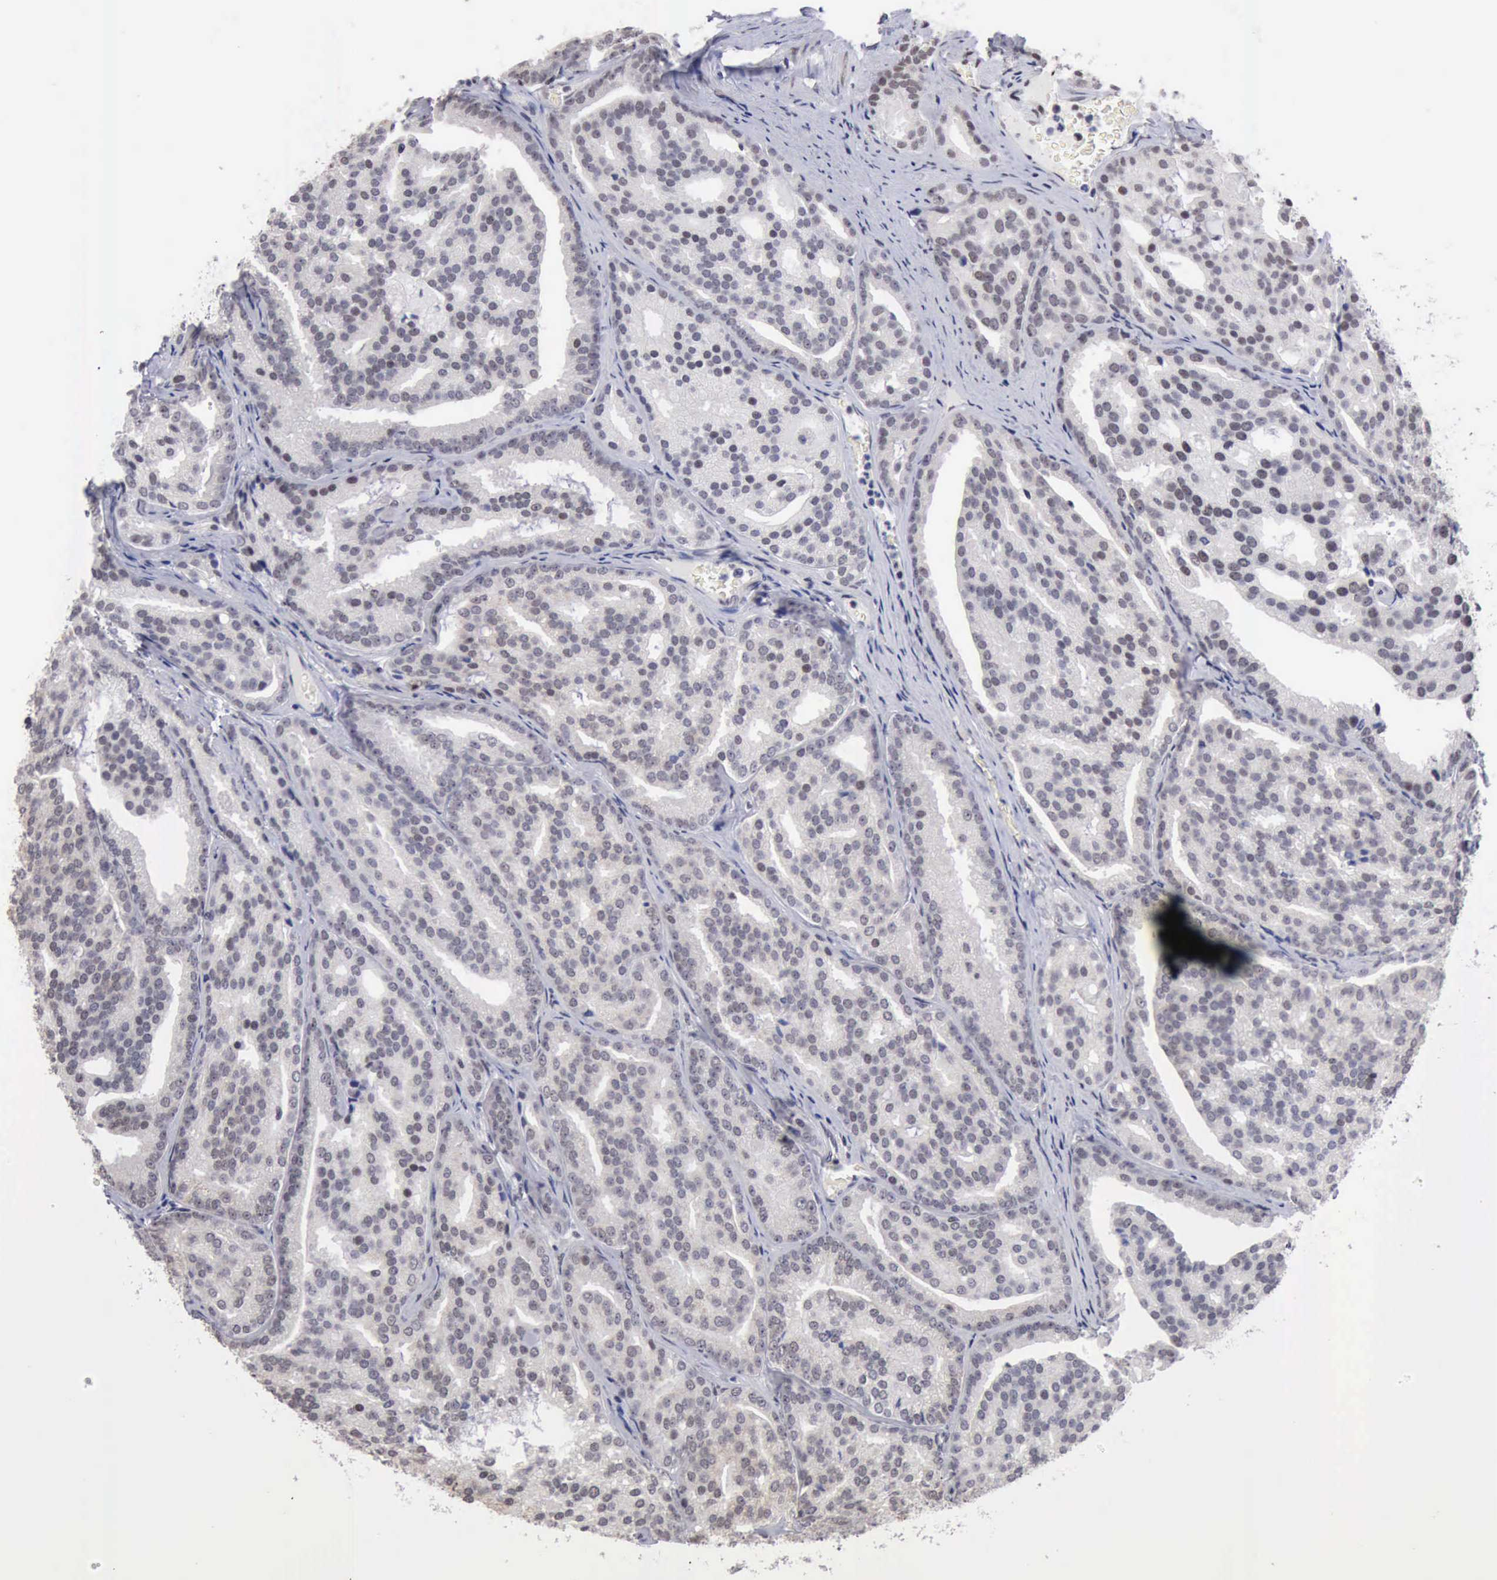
{"staining": {"intensity": "weak", "quantity": "<25%", "location": "nuclear"}, "tissue": "prostate cancer", "cell_type": "Tumor cells", "image_type": "cancer", "snomed": [{"axis": "morphology", "description": "Adenocarcinoma, High grade"}, {"axis": "topography", "description": "Prostate"}], "caption": "High-grade adenocarcinoma (prostate) was stained to show a protein in brown. There is no significant positivity in tumor cells.", "gene": "TAF1", "patient": {"sex": "male", "age": 64}}